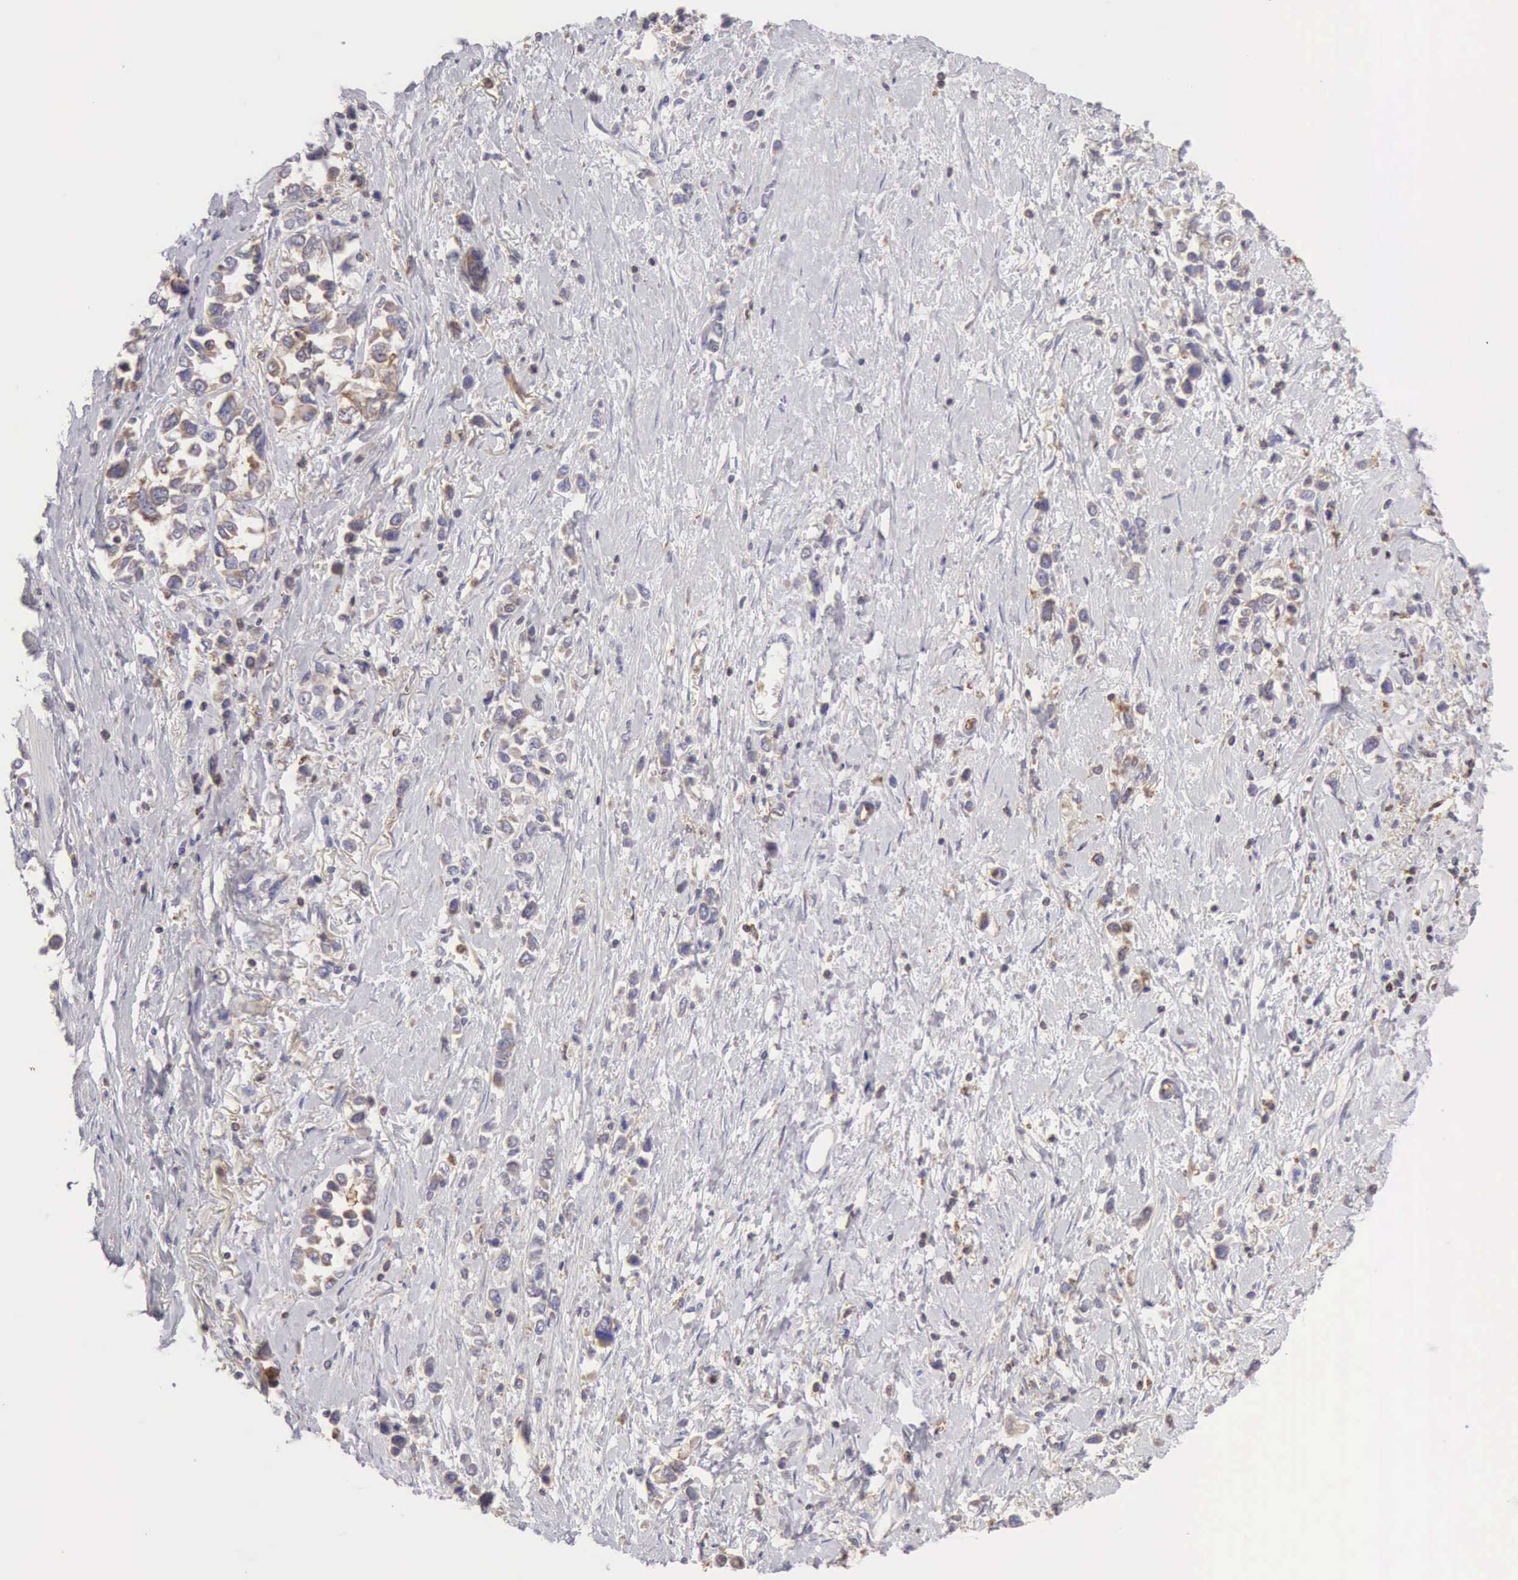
{"staining": {"intensity": "weak", "quantity": "<25%", "location": "cytoplasmic/membranous"}, "tissue": "stomach cancer", "cell_type": "Tumor cells", "image_type": "cancer", "snomed": [{"axis": "morphology", "description": "Adenocarcinoma, NOS"}, {"axis": "topography", "description": "Stomach, upper"}], "caption": "Stomach cancer stained for a protein using immunohistochemistry (IHC) exhibits no staining tumor cells.", "gene": "ARHGAP4", "patient": {"sex": "male", "age": 76}}